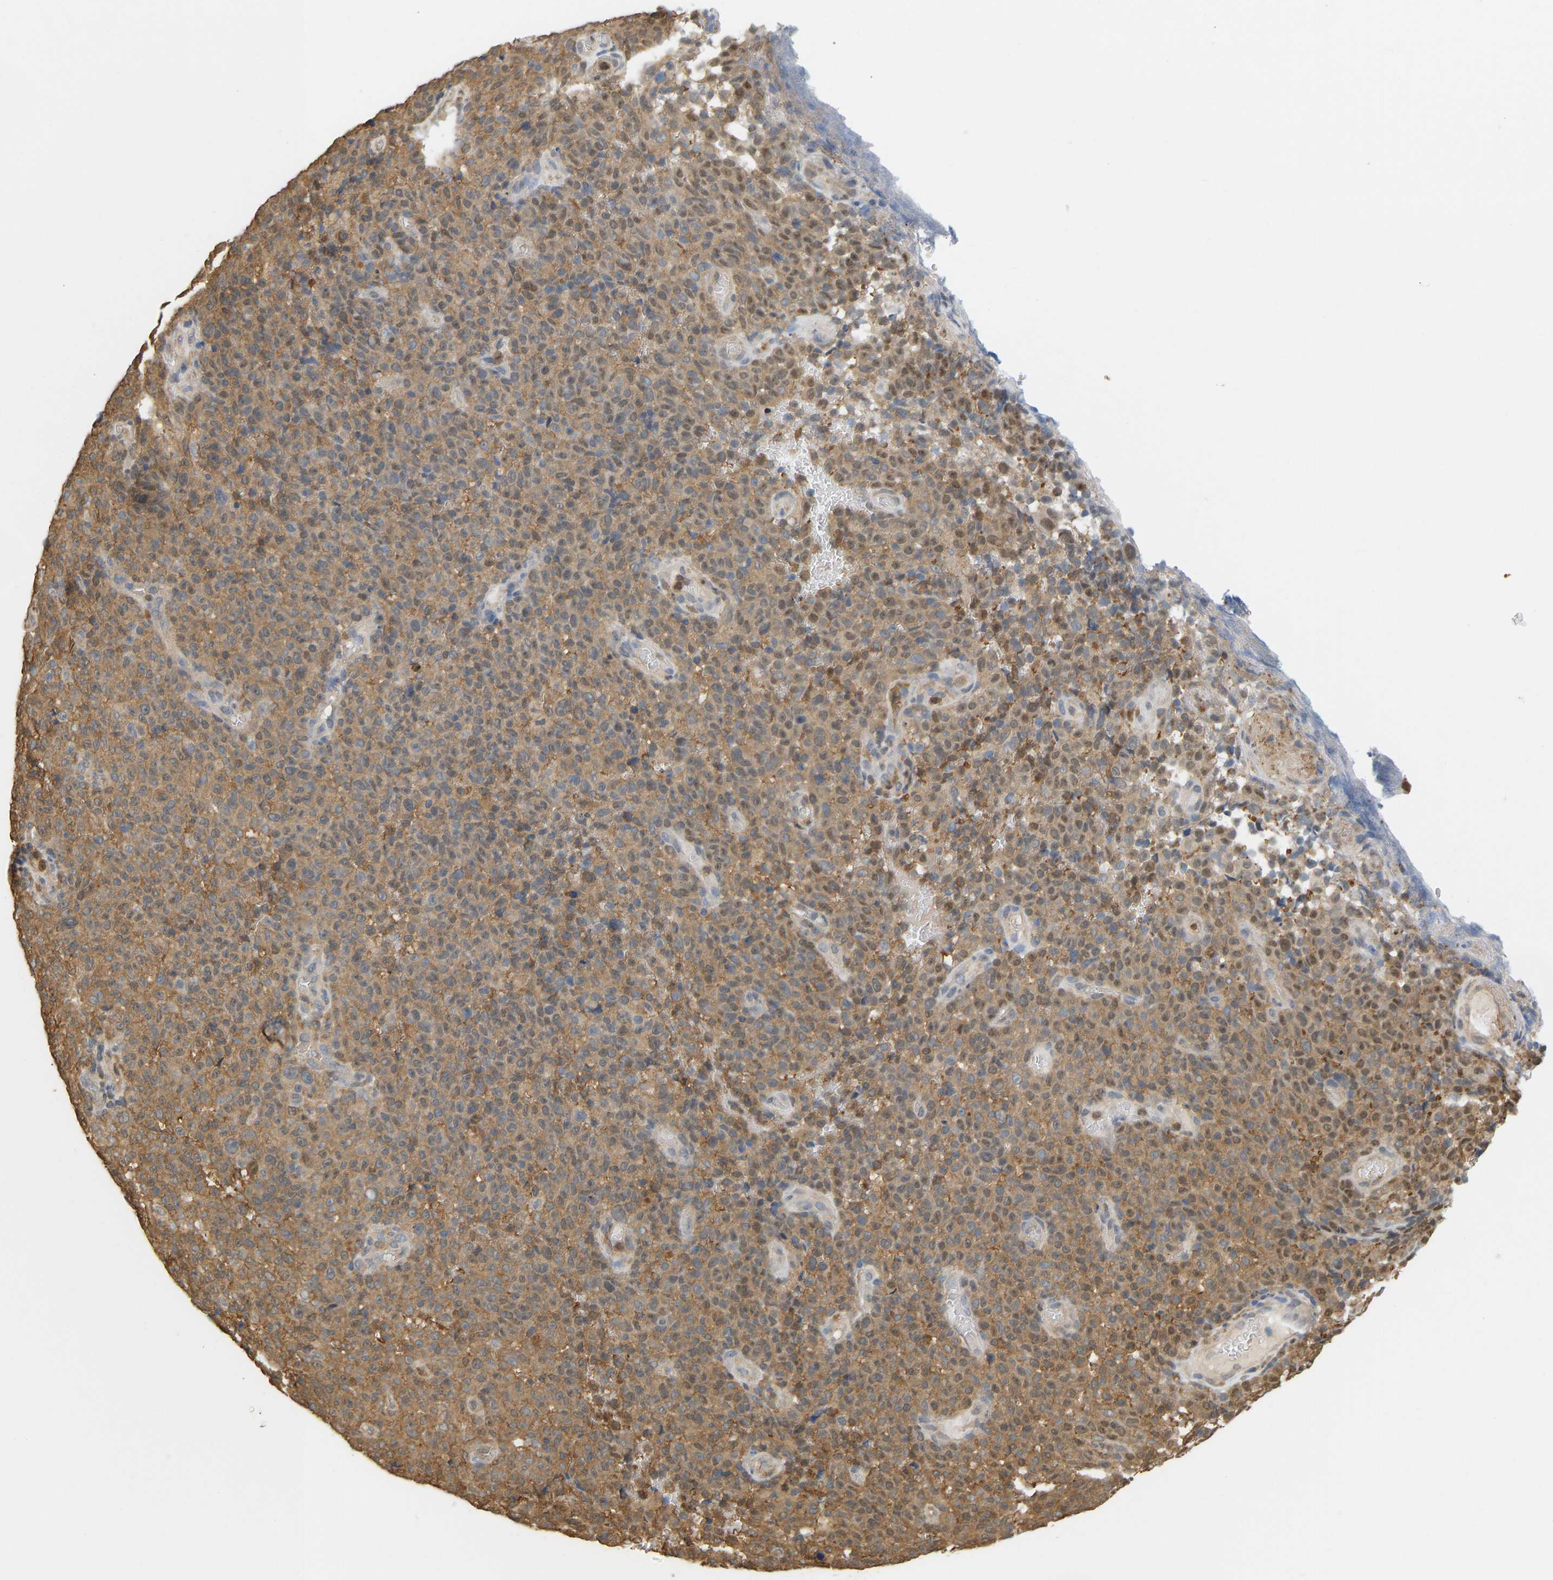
{"staining": {"intensity": "moderate", "quantity": ">75%", "location": "cytoplasmic/membranous"}, "tissue": "melanoma", "cell_type": "Tumor cells", "image_type": "cancer", "snomed": [{"axis": "morphology", "description": "Malignant melanoma, NOS"}, {"axis": "topography", "description": "Skin"}], "caption": "Melanoma stained for a protein demonstrates moderate cytoplasmic/membranous positivity in tumor cells.", "gene": "ENO1", "patient": {"sex": "female", "age": 82}}